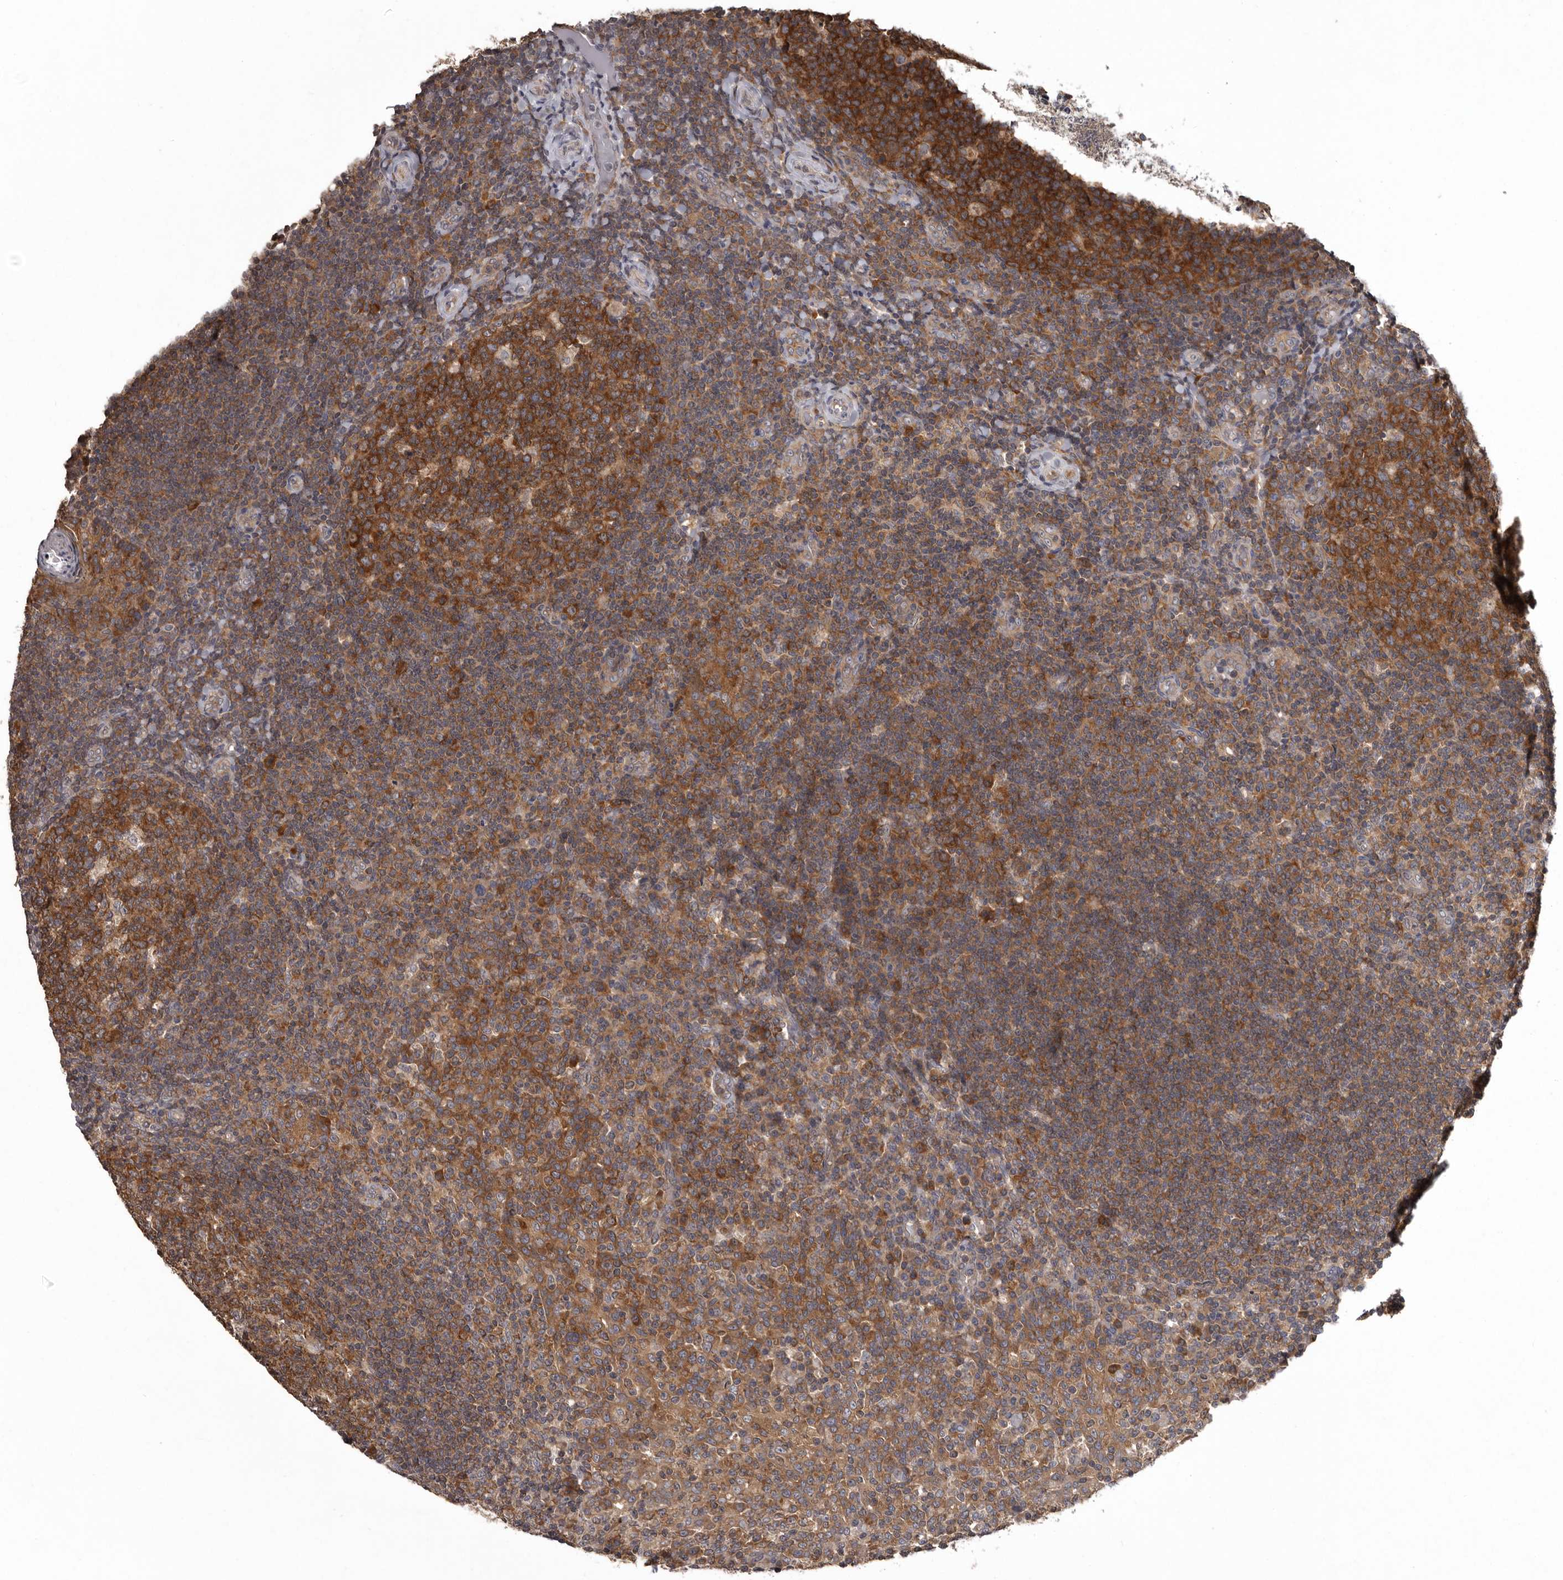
{"staining": {"intensity": "strong", "quantity": ">75%", "location": "cytoplasmic/membranous"}, "tissue": "tonsil", "cell_type": "Germinal center cells", "image_type": "normal", "snomed": [{"axis": "morphology", "description": "Normal tissue, NOS"}, {"axis": "topography", "description": "Tonsil"}], "caption": "A brown stain labels strong cytoplasmic/membranous expression of a protein in germinal center cells of unremarkable tonsil.", "gene": "DARS1", "patient": {"sex": "female", "age": 19}}